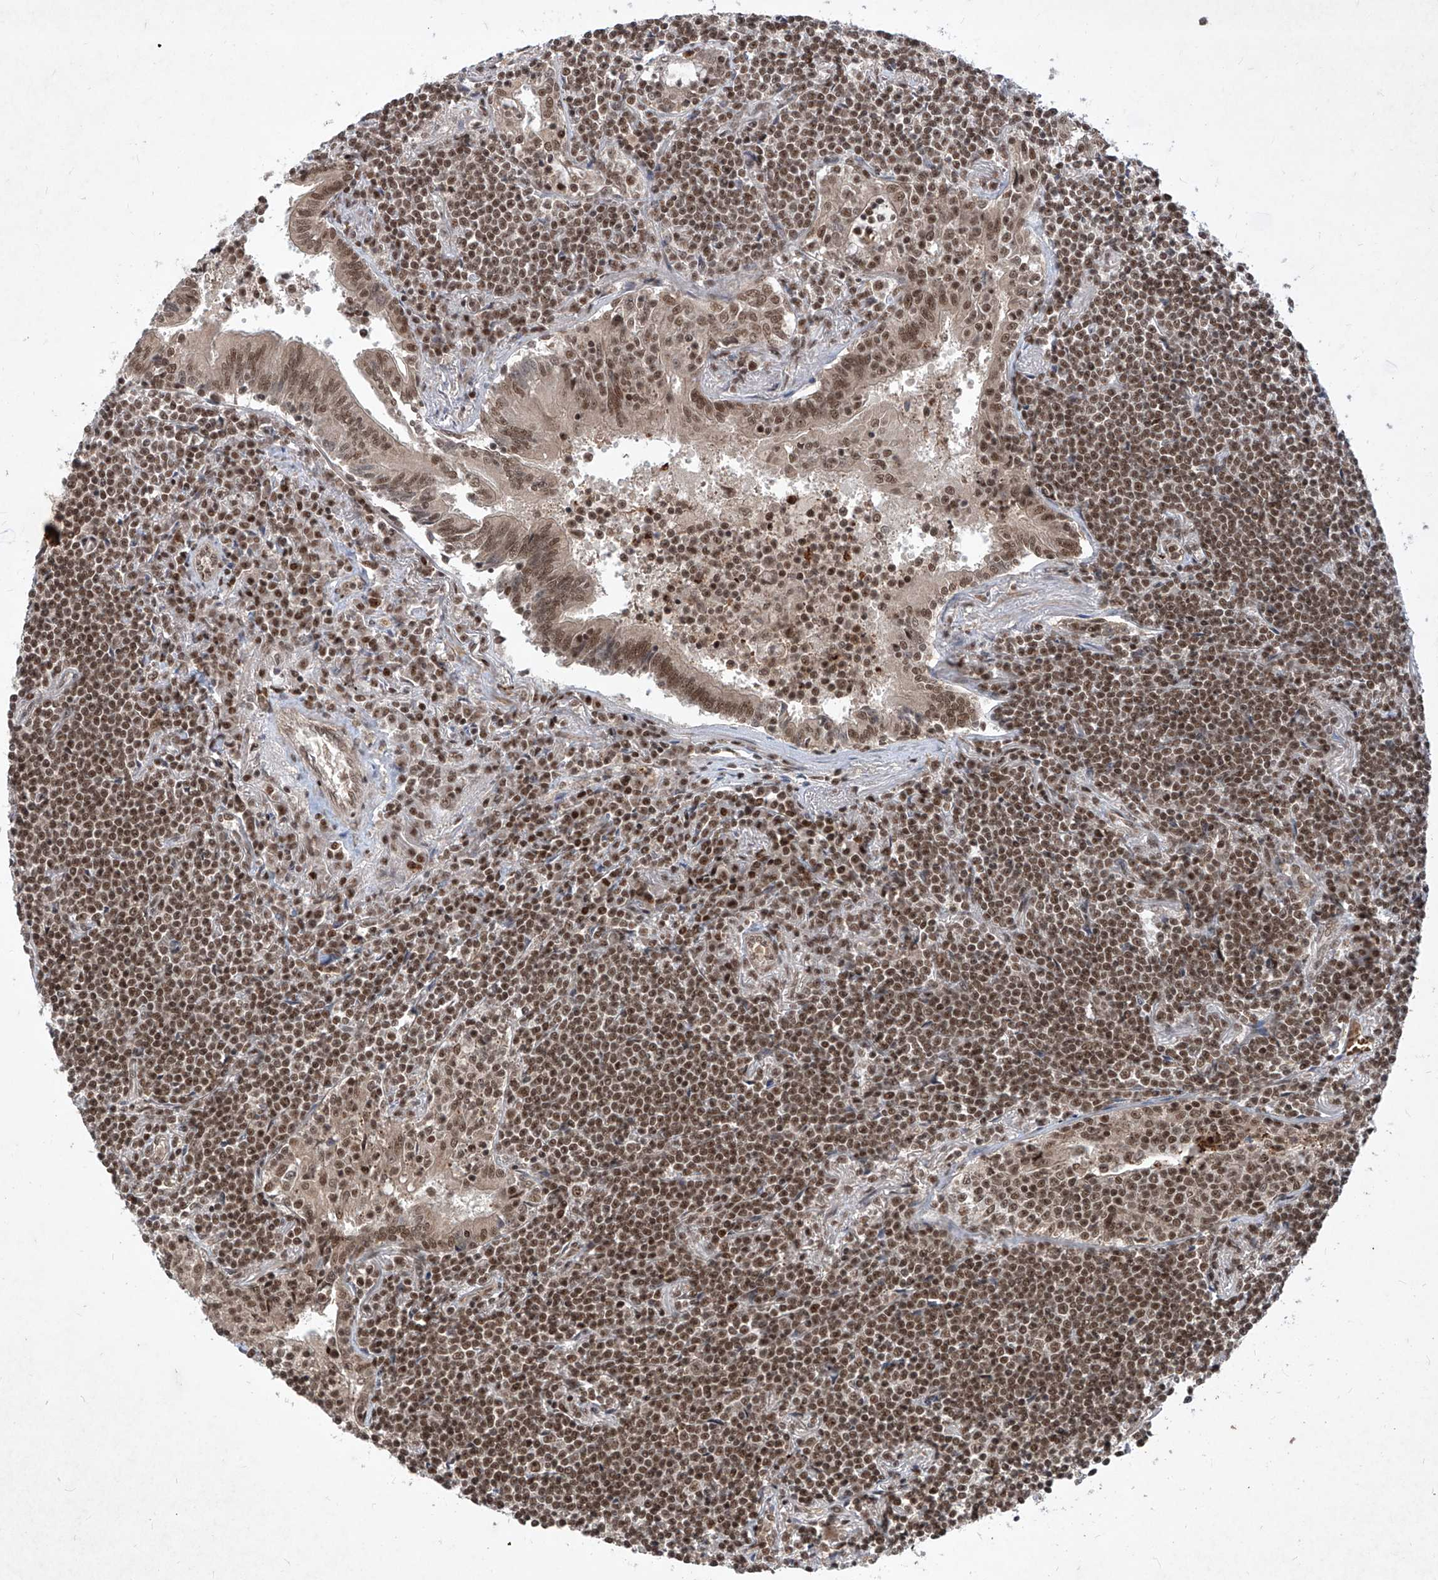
{"staining": {"intensity": "moderate", "quantity": ">75%", "location": "nuclear"}, "tissue": "lymphoma", "cell_type": "Tumor cells", "image_type": "cancer", "snomed": [{"axis": "morphology", "description": "Malignant lymphoma, non-Hodgkin's type, Low grade"}, {"axis": "topography", "description": "Lung"}], "caption": "Protein expression by immunohistochemistry (IHC) shows moderate nuclear expression in approximately >75% of tumor cells in lymphoma.", "gene": "IRF2", "patient": {"sex": "female", "age": 71}}